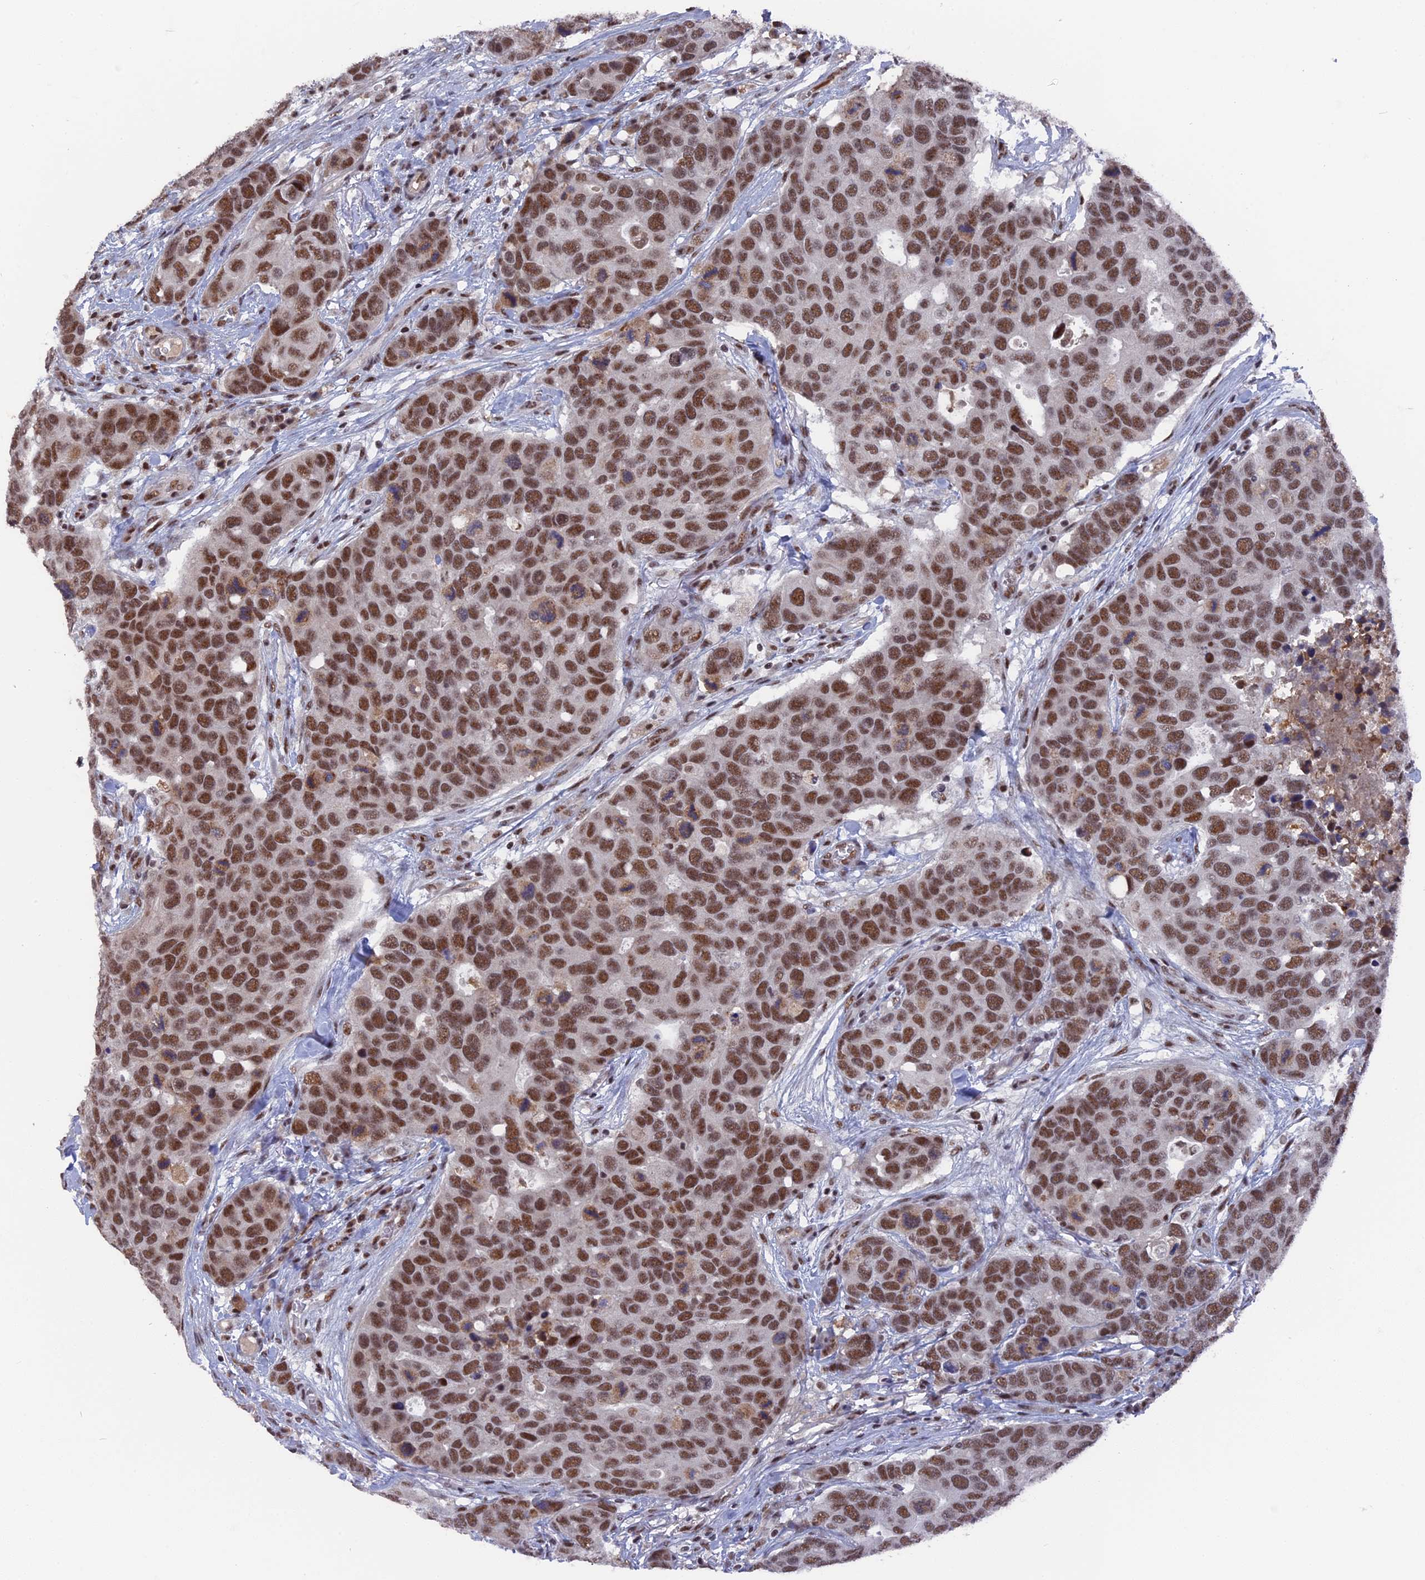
{"staining": {"intensity": "moderate", "quantity": ">75%", "location": "nuclear"}, "tissue": "breast cancer", "cell_type": "Tumor cells", "image_type": "cancer", "snomed": [{"axis": "morphology", "description": "Duct carcinoma"}, {"axis": "topography", "description": "Breast"}], "caption": "The immunohistochemical stain highlights moderate nuclear expression in tumor cells of breast cancer tissue.", "gene": "SF3A2", "patient": {"sex": "female", "age": 83}}